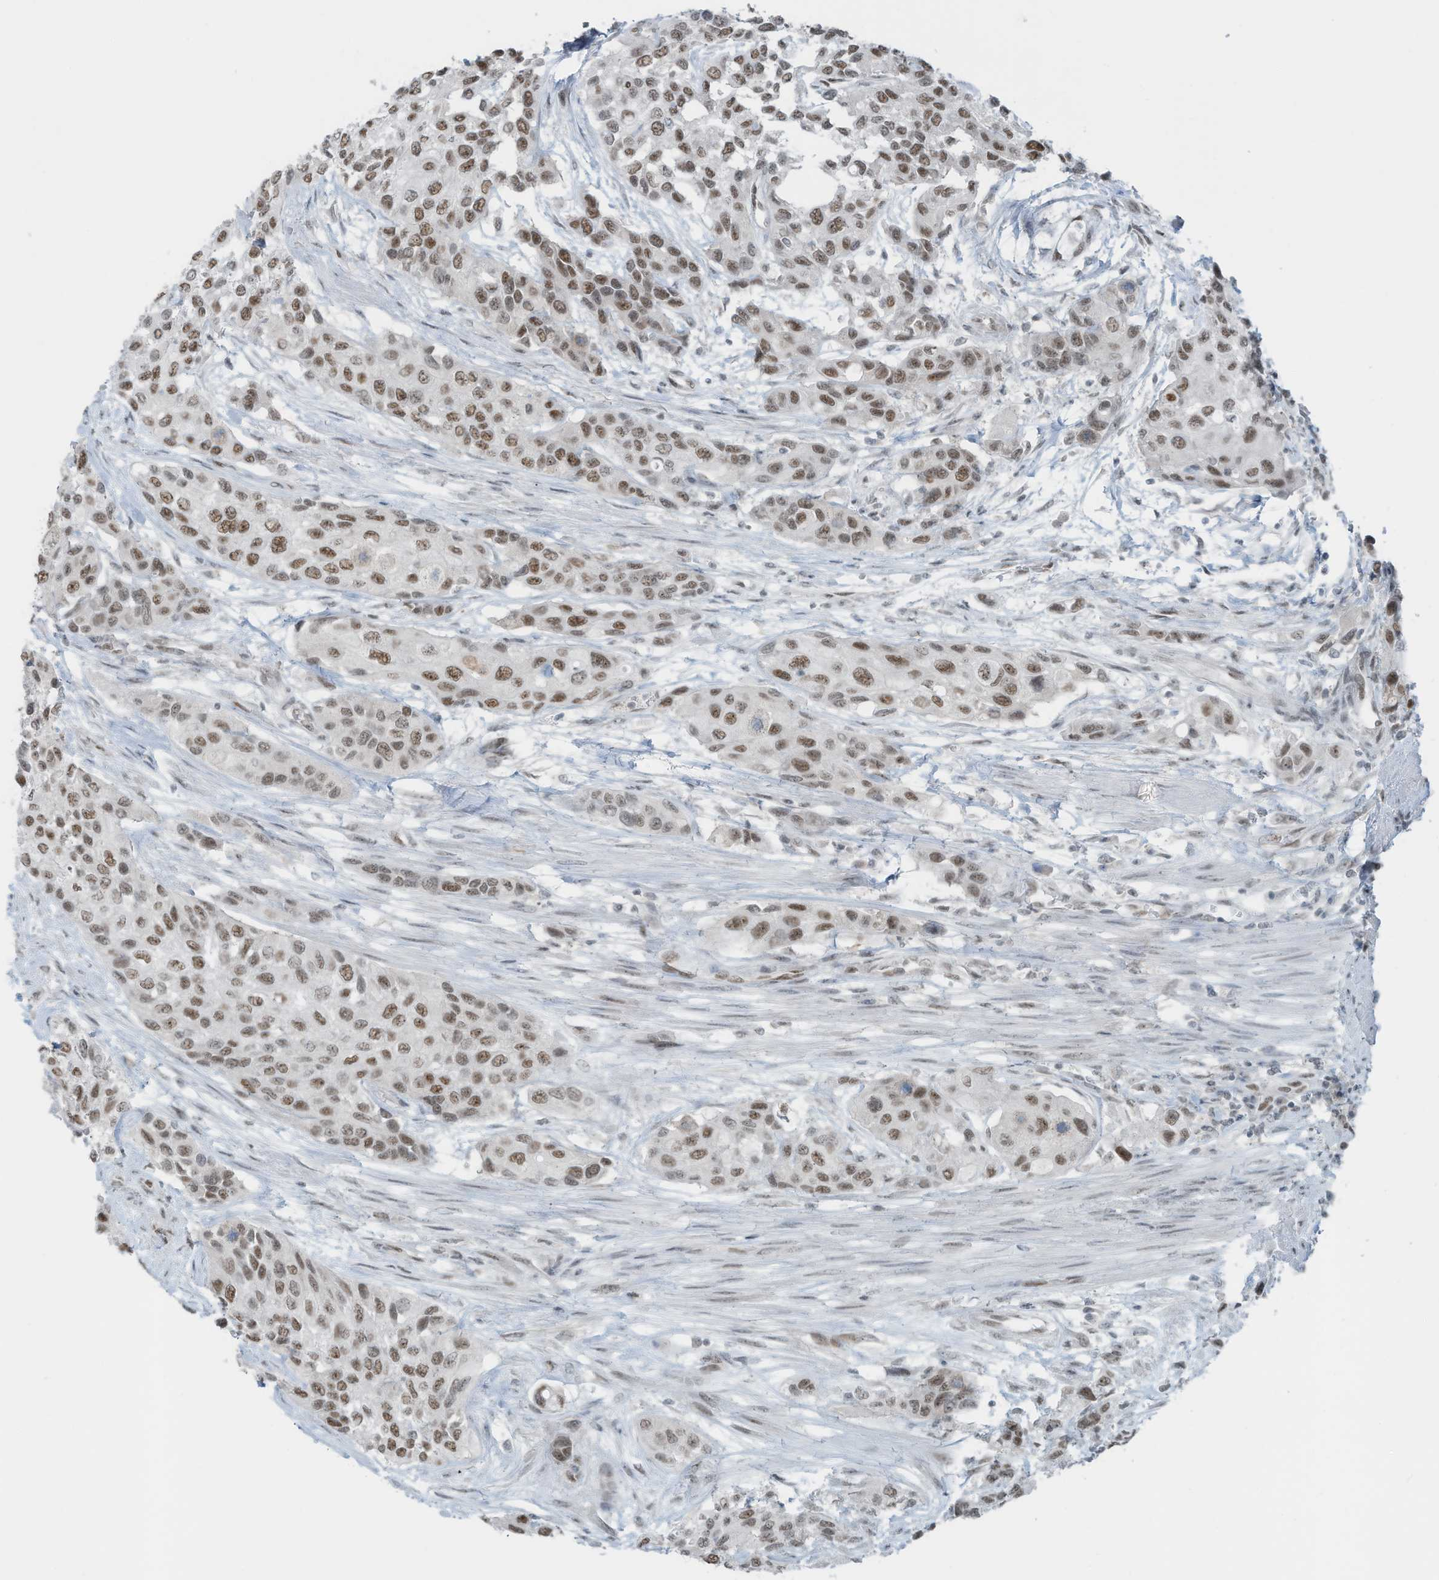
{"staining": {"intensity": "moderate", "quantity": ">75%", "location": "nuclear"}, "tissue": "urothelial cancer", "cell_type": "Tumor cells", "image_type": "cancer", "snomed": [{"axis": "morphology", "description": "Normal tissue, NOS"}, {"axis": "morphology", "description": "Urothelial carcinoma, High grade"}, {"axis": "topography", "description": "Vascular tissue"}, {"axis": "topography", "description": "Urinary bladder"}], "caption": "Moderate nuclear positivity is present in about >75% of tumor cells in urothelial cancer. The protein is shown in brown color, while the nuclei are stained blue.", "gene": "WRNIP1", "patient": {"sex": "female", "age": 56}}